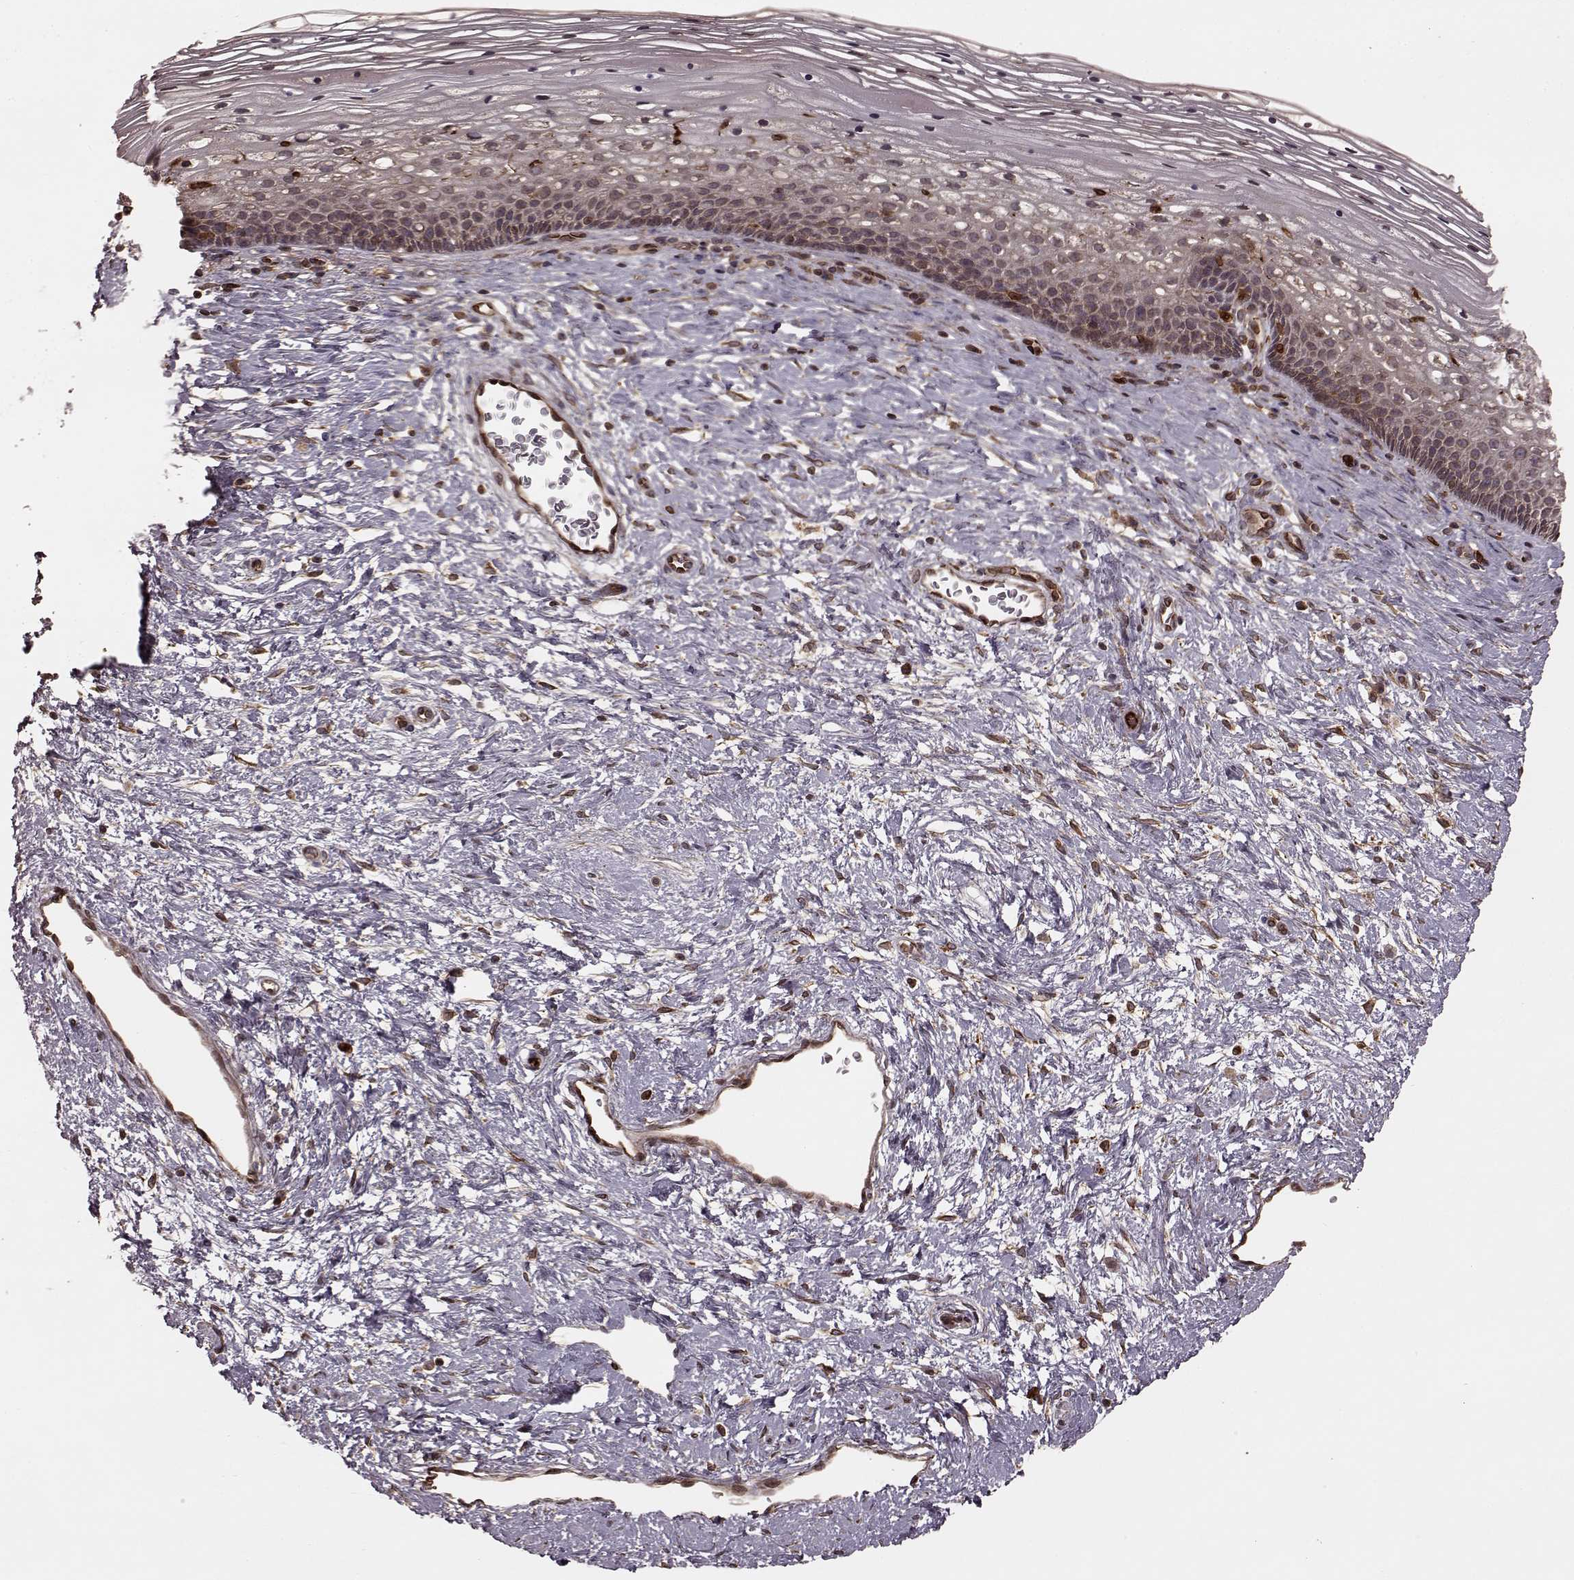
{"staining": {"intensity": "moderate", "quantity": ">75%", "location": "cytoplasmic/membranous"}, "tissue": "cervix", "cell_type": "Glandular cells", "image_type": "normal", "snomed": [{"axis": "morphology", "description": "Normal tissue, NOS"}, {"axis": "topography", "description": "Cervix"}], "caption": "Brown immunohistochemical staining in normal cervix reveals moderate cytoplasmic/membranous positivity in approximately >75% of glandular cells.", "gene": "AGPAT1", "patient": {"sex": "female", "age": 34}}